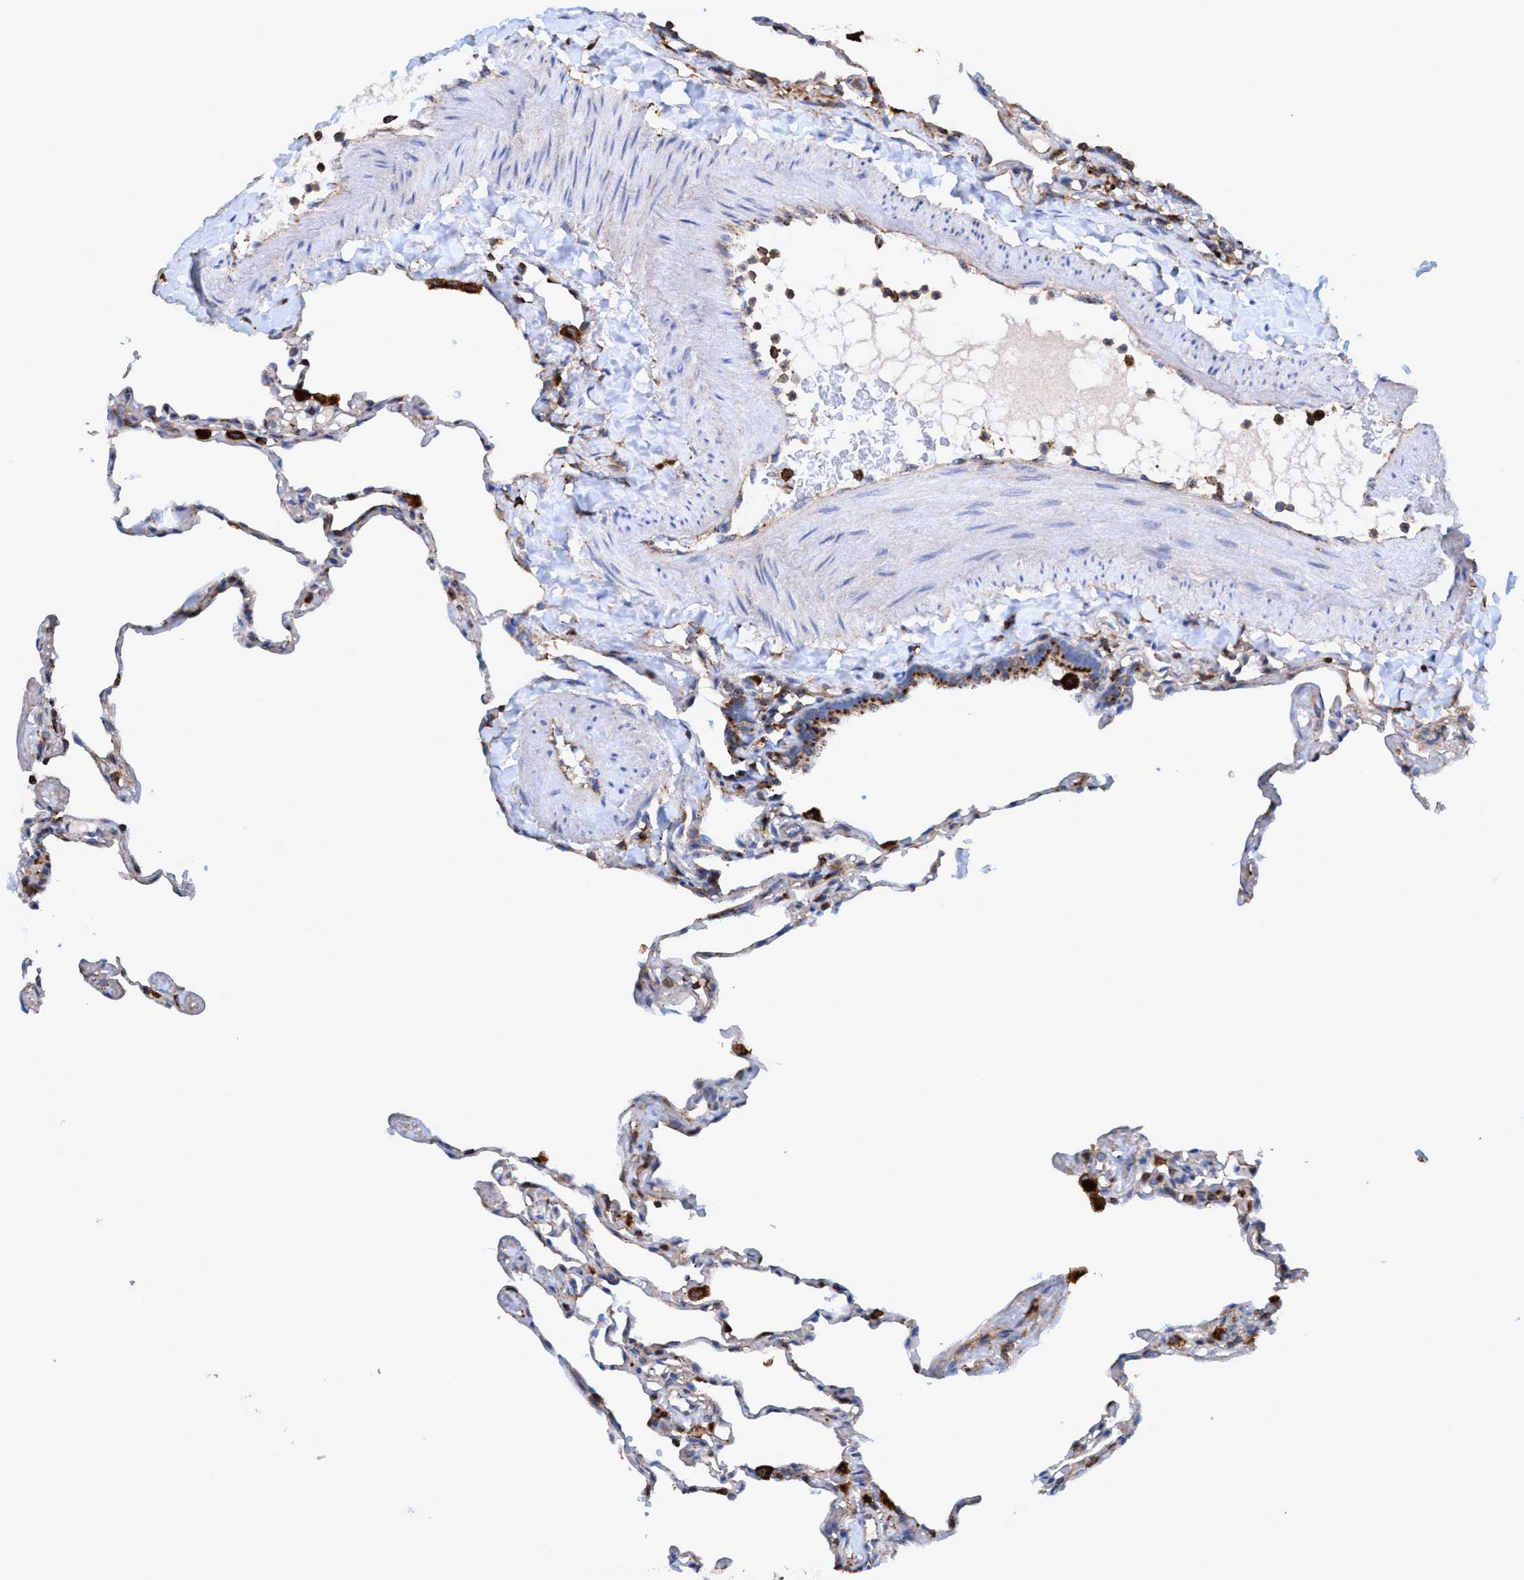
{"staining": {"intensity": "weak", "quantity": "25%-75%", "location": "cytoplasmic/membranous"}, "tissue": "lung", "cell_type": "Alveolar cells", "image_type": "normal", "snomed": [{"axis": "morphology", "description": "Normal tissue, NOS"}, {"axis": "topography", "description": "Lung"}], "caption": "Benign lung was stained to show a protein in brown. There is low levels of weak cytoplasmic/membranous expression in about 25%-75% of alveolar cells.", "gene": "TRIM65", "patient": {"sex": "male", "age": 59}}